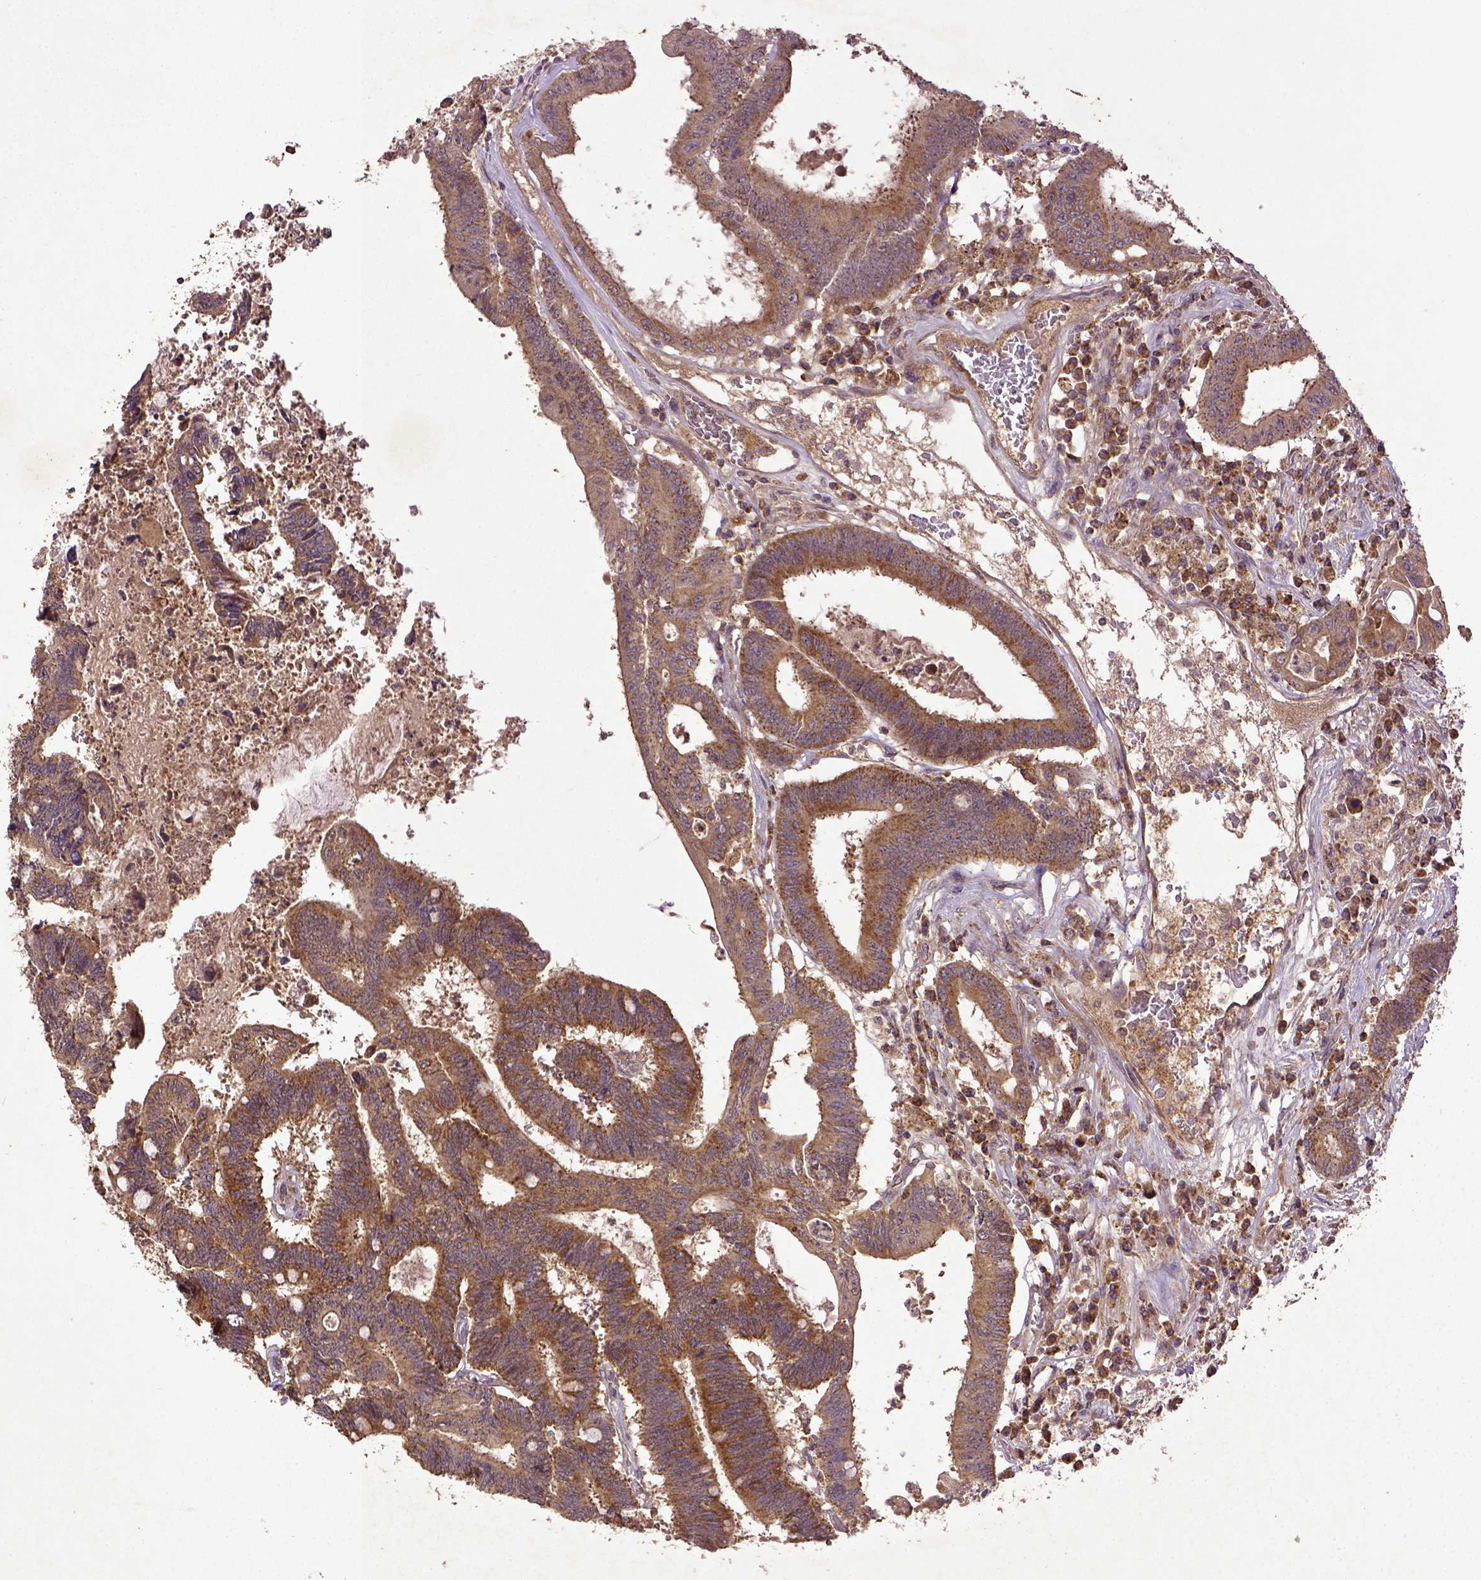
{"staining": {"intensity": "moderate", "quantity": ">75%", "location": "cytoplasmic/membranous"}, "tissue": "colorectal cancer", "cell_type": "Tumor cells", "image_type": "cancer", "snomed": [{"axis": "morphology", "description": "Adenocarcinoma, NOS"}, {"axis": "topography", "description": "Rectum"}], "caption": "Colorectal cancer (adenocarcinoma) stained with a protein marker reveals moderate staining in tumor cells.", "gene": "MT-CO1", "patient": {"sex": "male", "age": 54}}